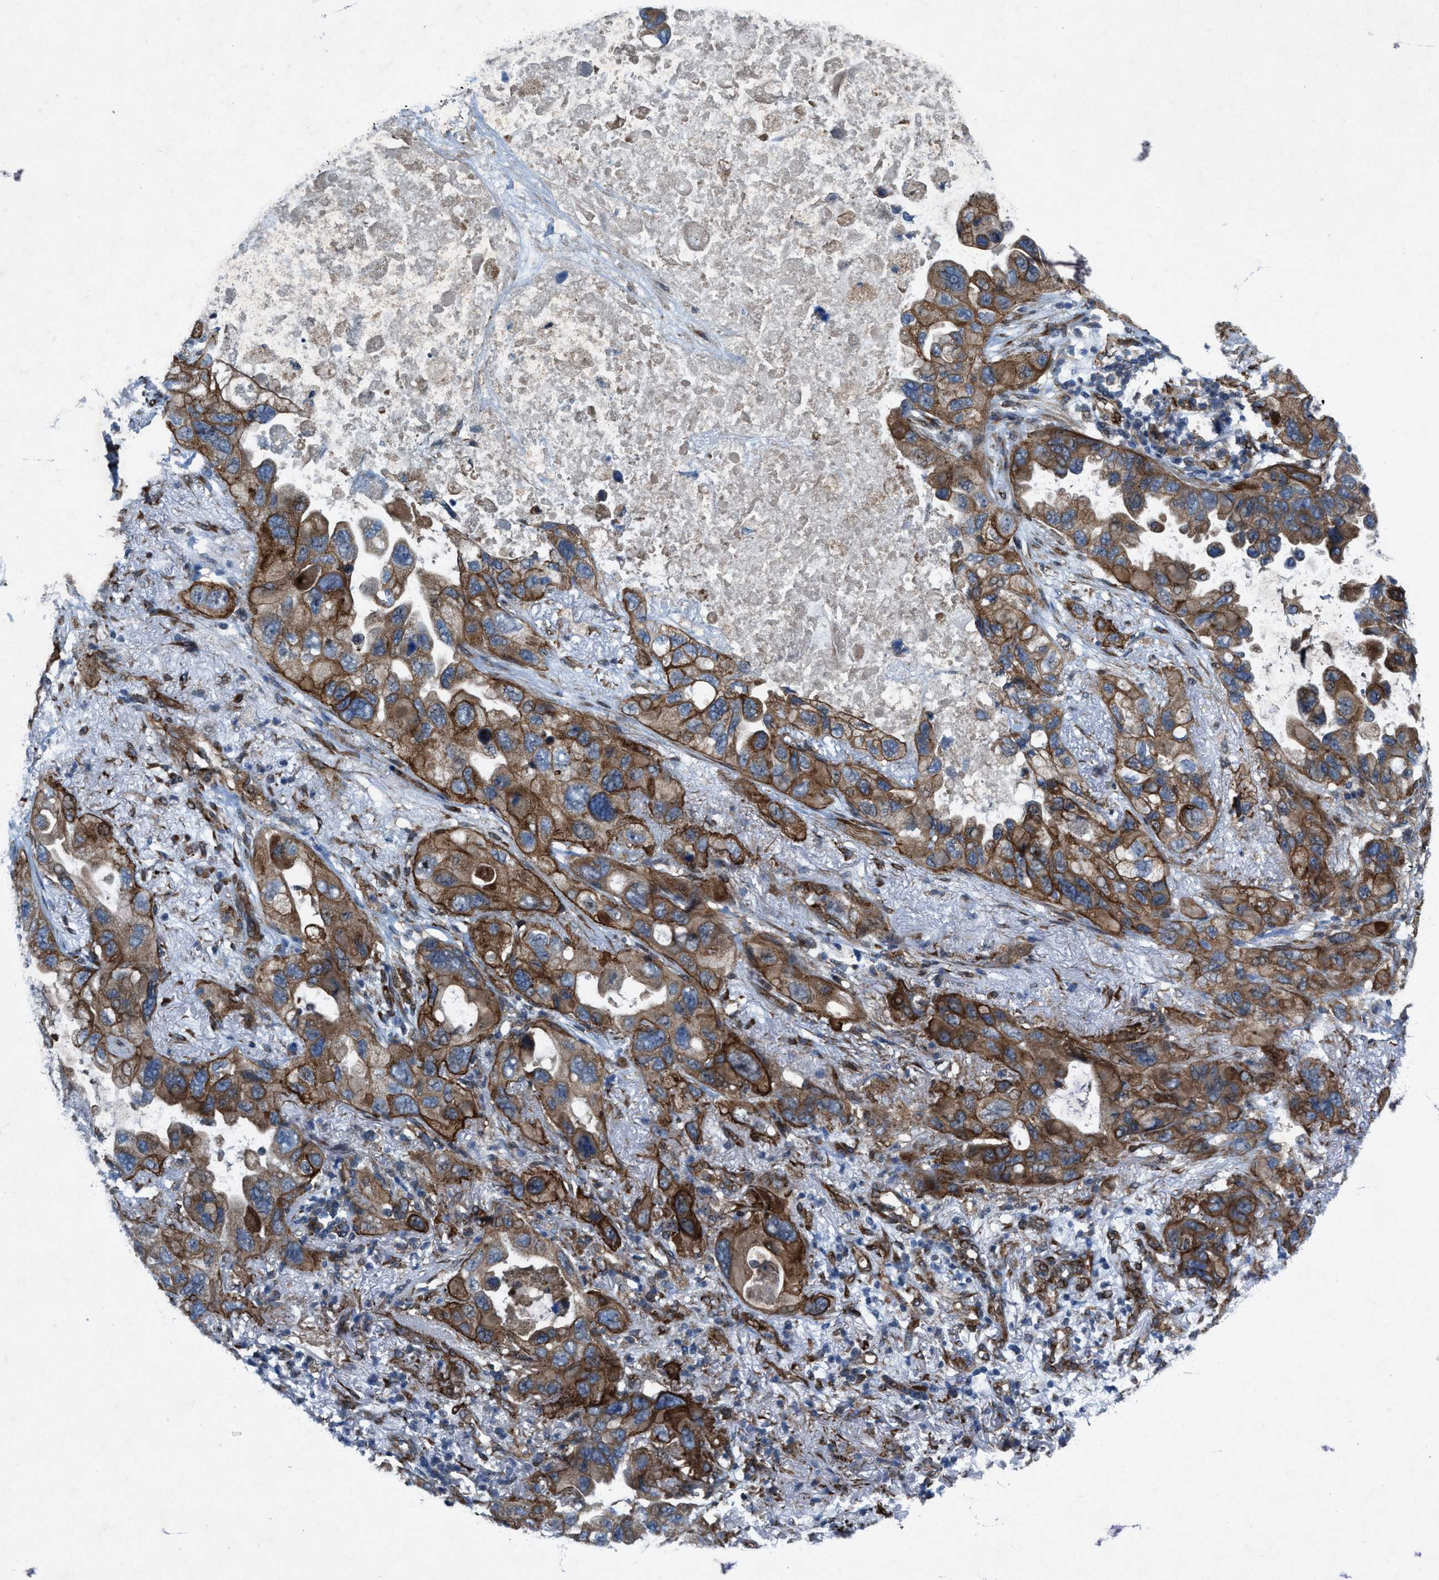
{"staining": {"intensity": "moderate", "quantity": ">75%", "location": "cytoplasmic/membranous"}, "tissue": "lung cancer", "cell_type": "Tumor cells", "image_type": "cancer", "snomed": [{"axis": "morphology", "description": "Squamous cell carcinoma, NOS"}, {"axis": "topography", "description": "Lung"}], "caption": "A medium amount of moderate cytoplasmic/membranous staining is appreciated in about >75% of tumor cells in lung cancer (squamous cell carcinoma) tissue.", "gene": "URGCP", "patient": {"sex": "female", "age": 73}}